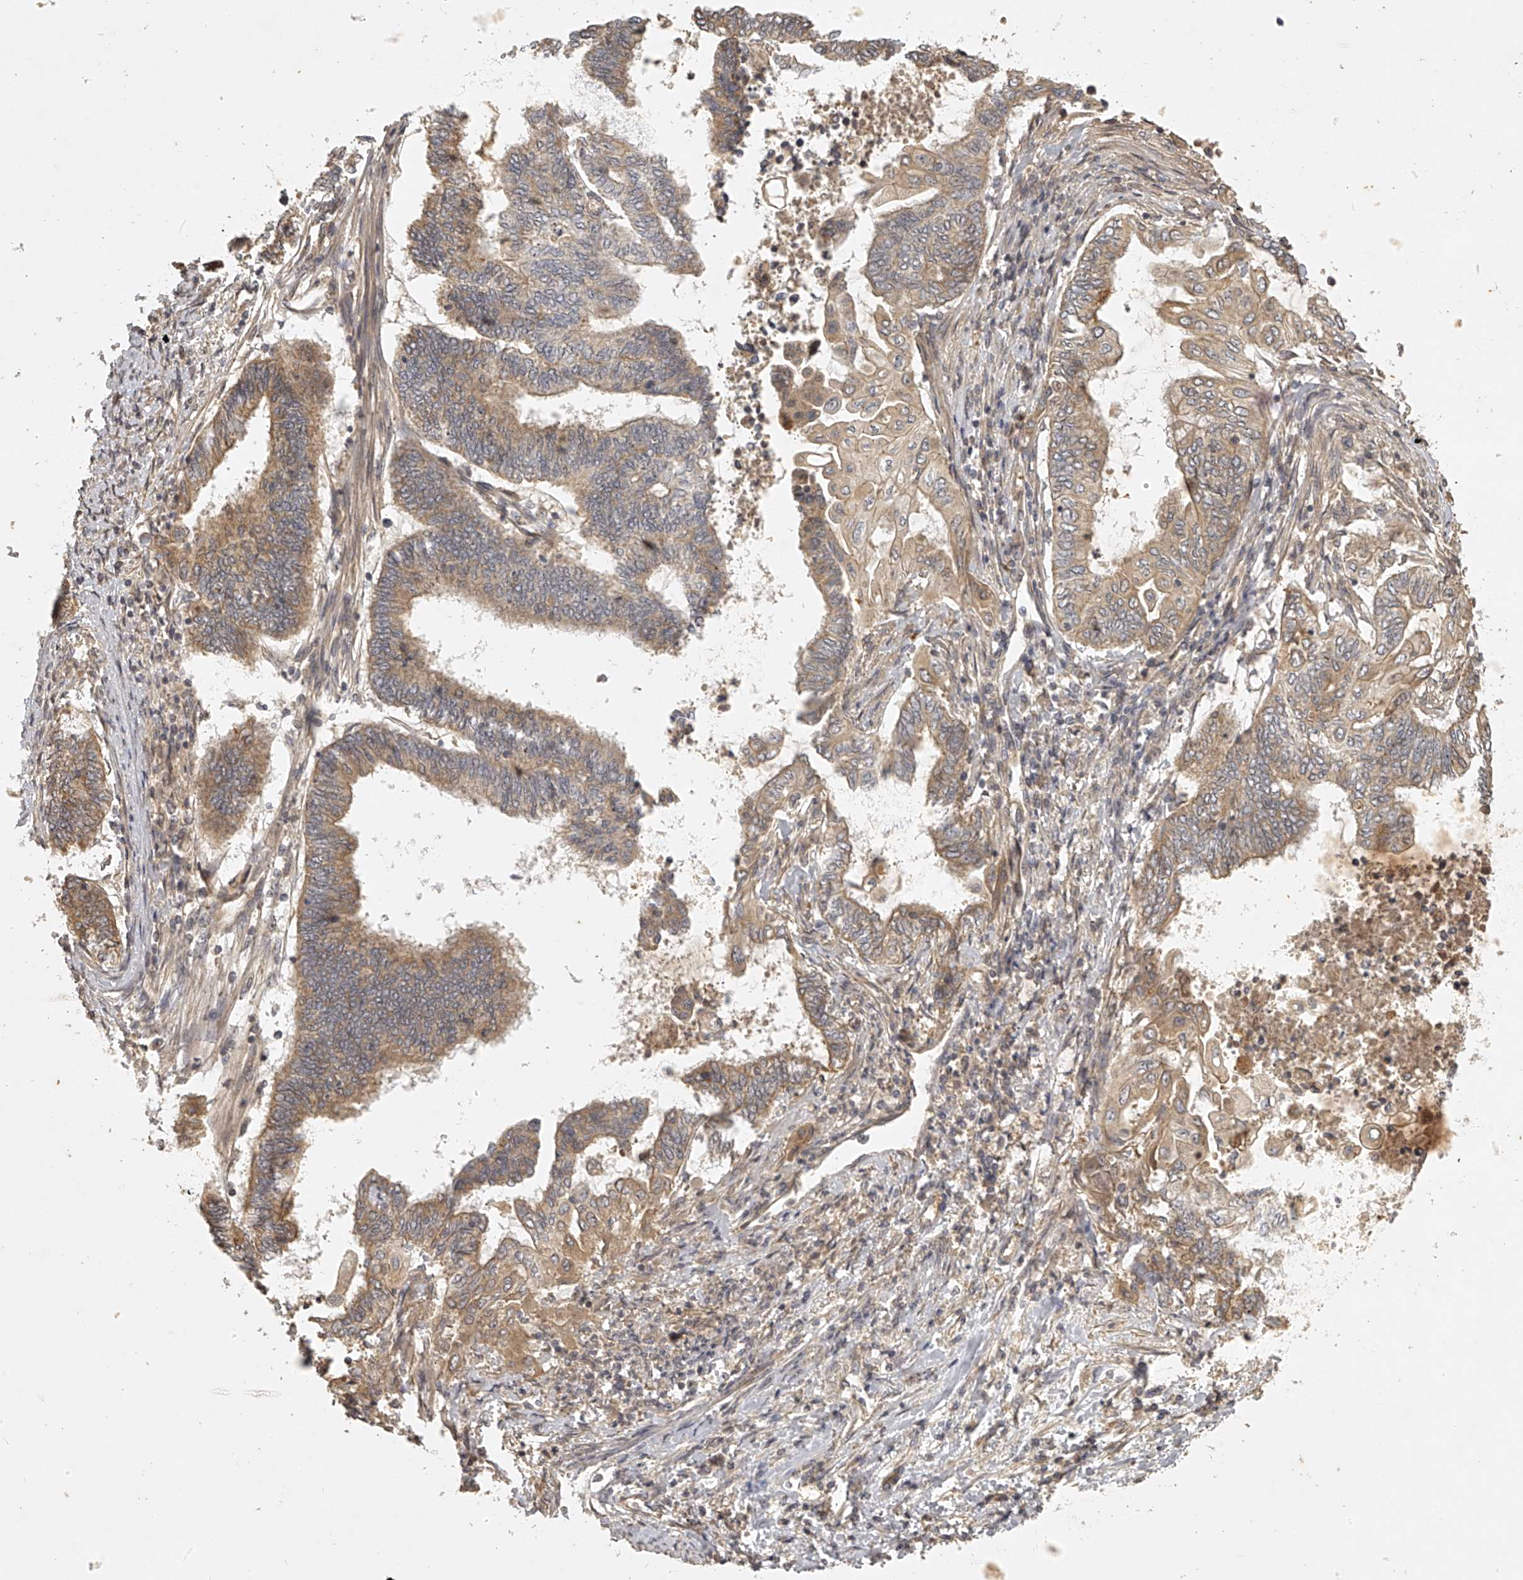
{"staining": {"intensity": "weak", "quantity": ">75%", "location": "cytoplasmic/membranous"}, "tissue": "endometrial cancer", "cell_type": "Tumor cells", "image_type": "cancer", "snomed": [{"axis": "morphology", "description": "Adenocarcinoma, NOS"}, {"axis": "topography", "description": "Uterus"}, {"axis": "topography", "description": "Endometrium"}], "caption": "A photomicrograph showing weak cytoplasmic/membranous expression in approximately >75% of tumor cells in endometrial cancer (adenocarcinoma), as visualized by brown immunohistochemical staining.", "gene": "NFS1", "patient": {"sex": "female", "age": 70}}